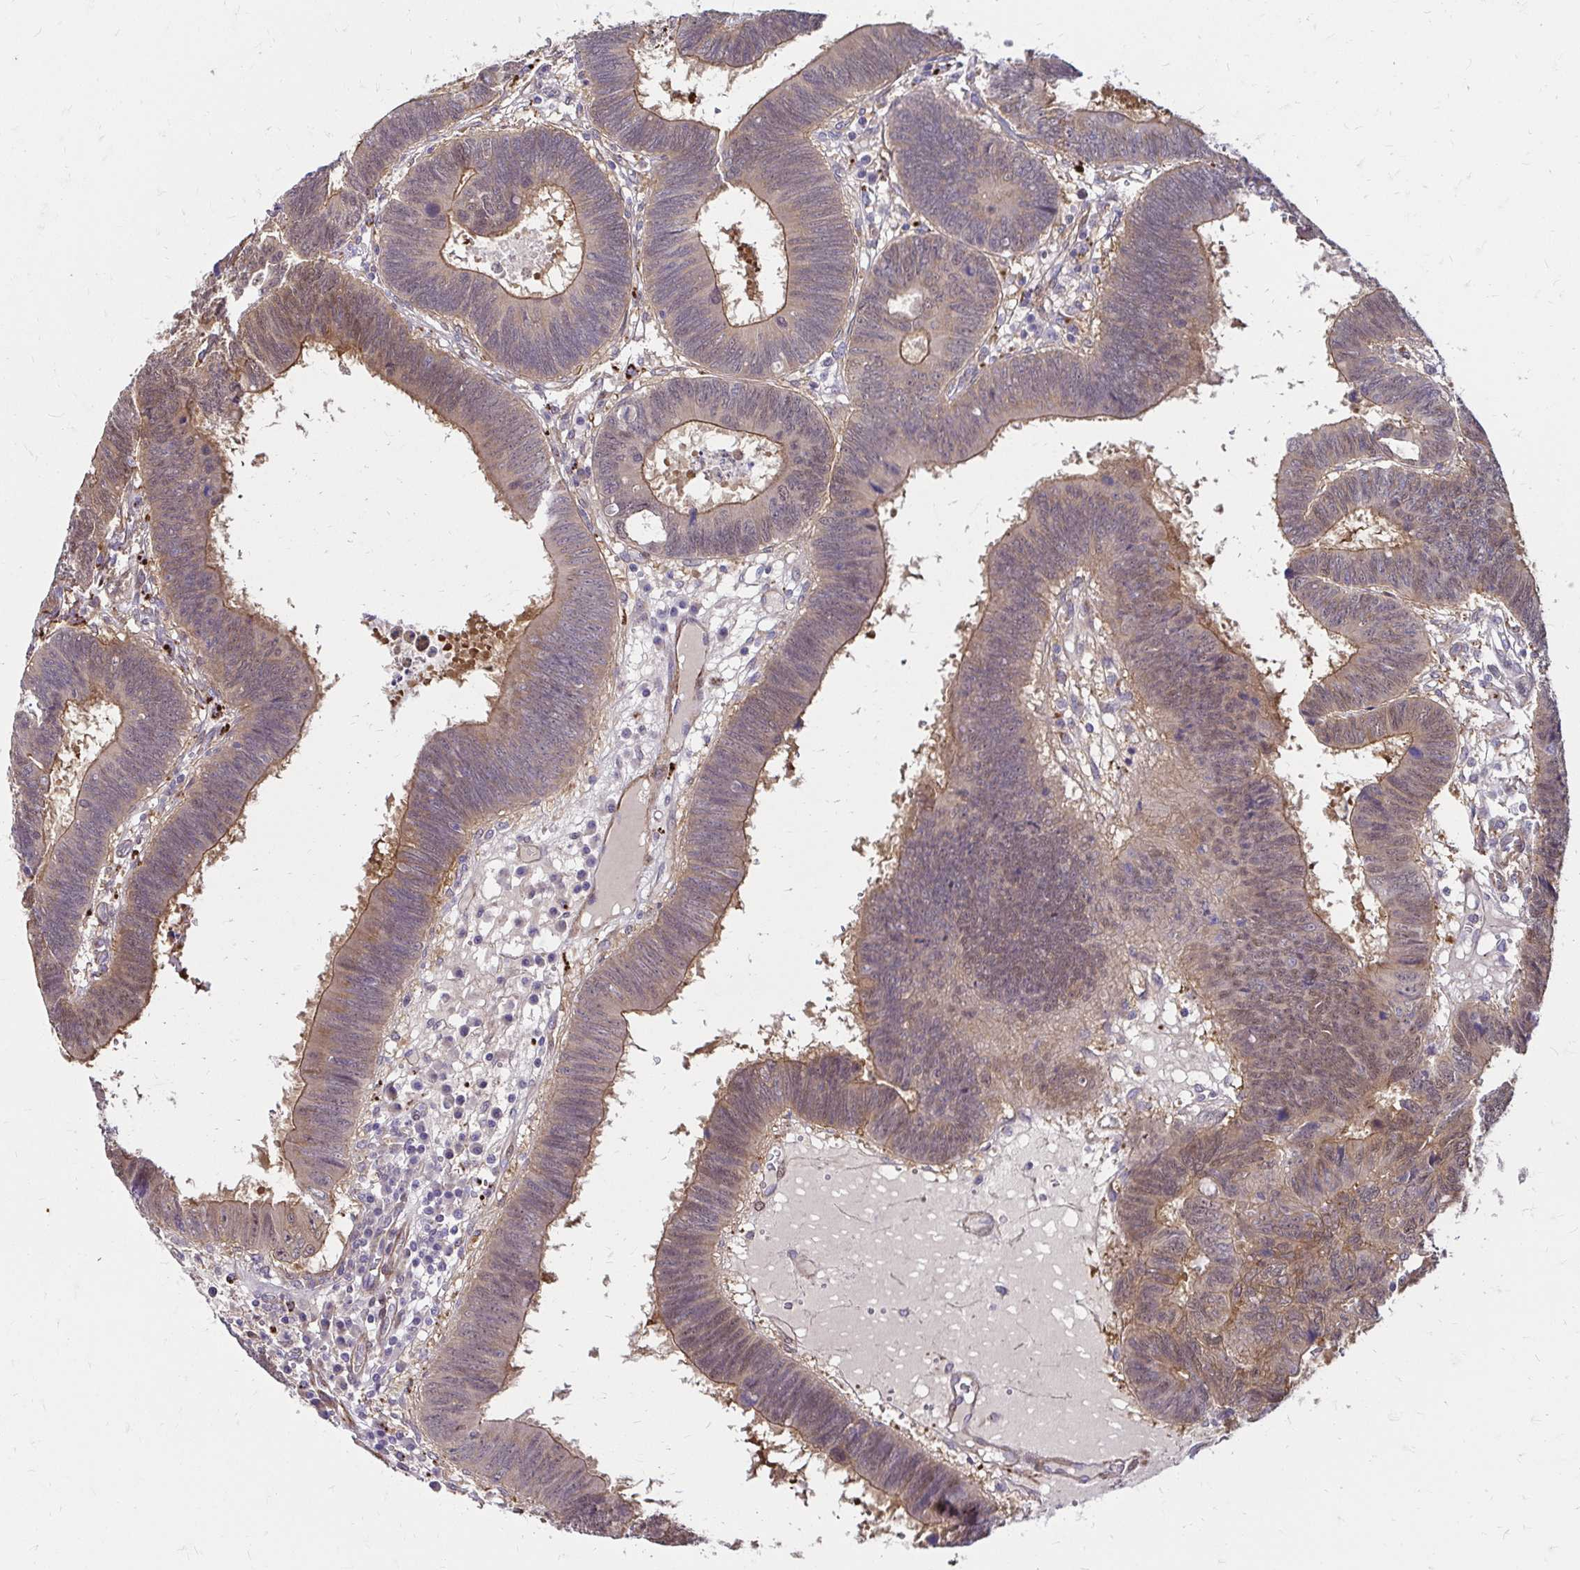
{"staining": {"intensity": "moderate", "quantity": ">75%", "location": "cytoplasmic/membranous"}, "tissue": "colorectal cancer", "cell_type": "Tumor cells", "image_type": "cancer", "snomed": [{"axis": "morphology", "description": "Adenocarcinoma, NOS"}, {"axis": "topography", "description": "Colon"}], "caption": "Colorectal adenocarcinoma stained with a protein marker demonstrates moderate staining in tumor cells.", "gene": "YAP1", "patient": {"sex": "male", "age": 62}}